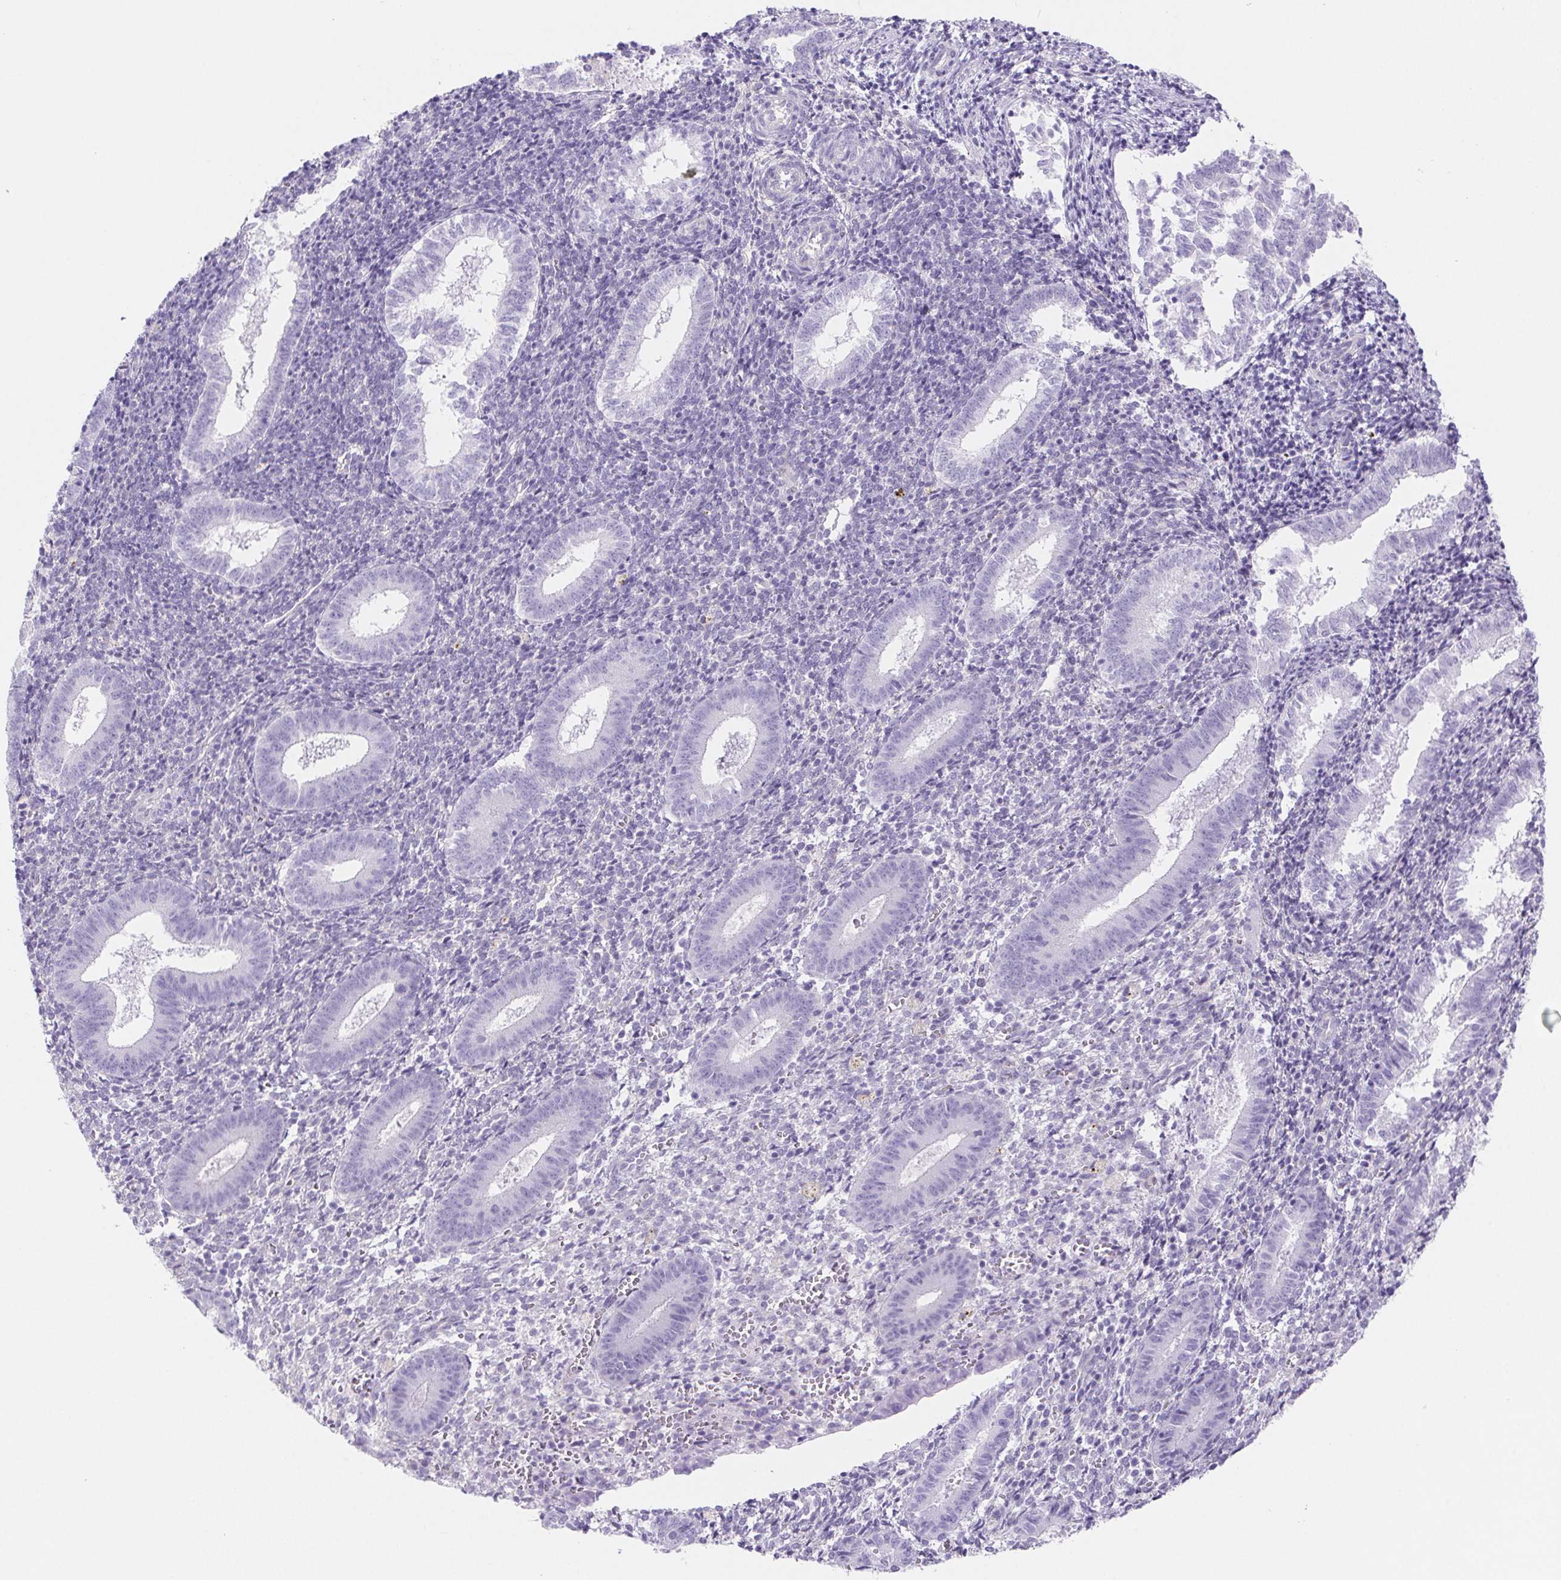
{"staining": {"intensity": "negative", "quantity": "none", "location": "none"}, "tissue": "endometrium", "cell_type": "Cells in endometrial stroma", "image_type": "normal", "snomed": [{"axis": "morphology", "description": "Normal tissue, NOS"}, {"axis": "topography", "description": "Endometrium"}], "caption": "DAB immunohistochemical staining of unremarkable endometrium displays no significant staining in cells in endometrial stroma.", "gene": "PNLIP", "patient": {"sex": "female", "age": 25}}